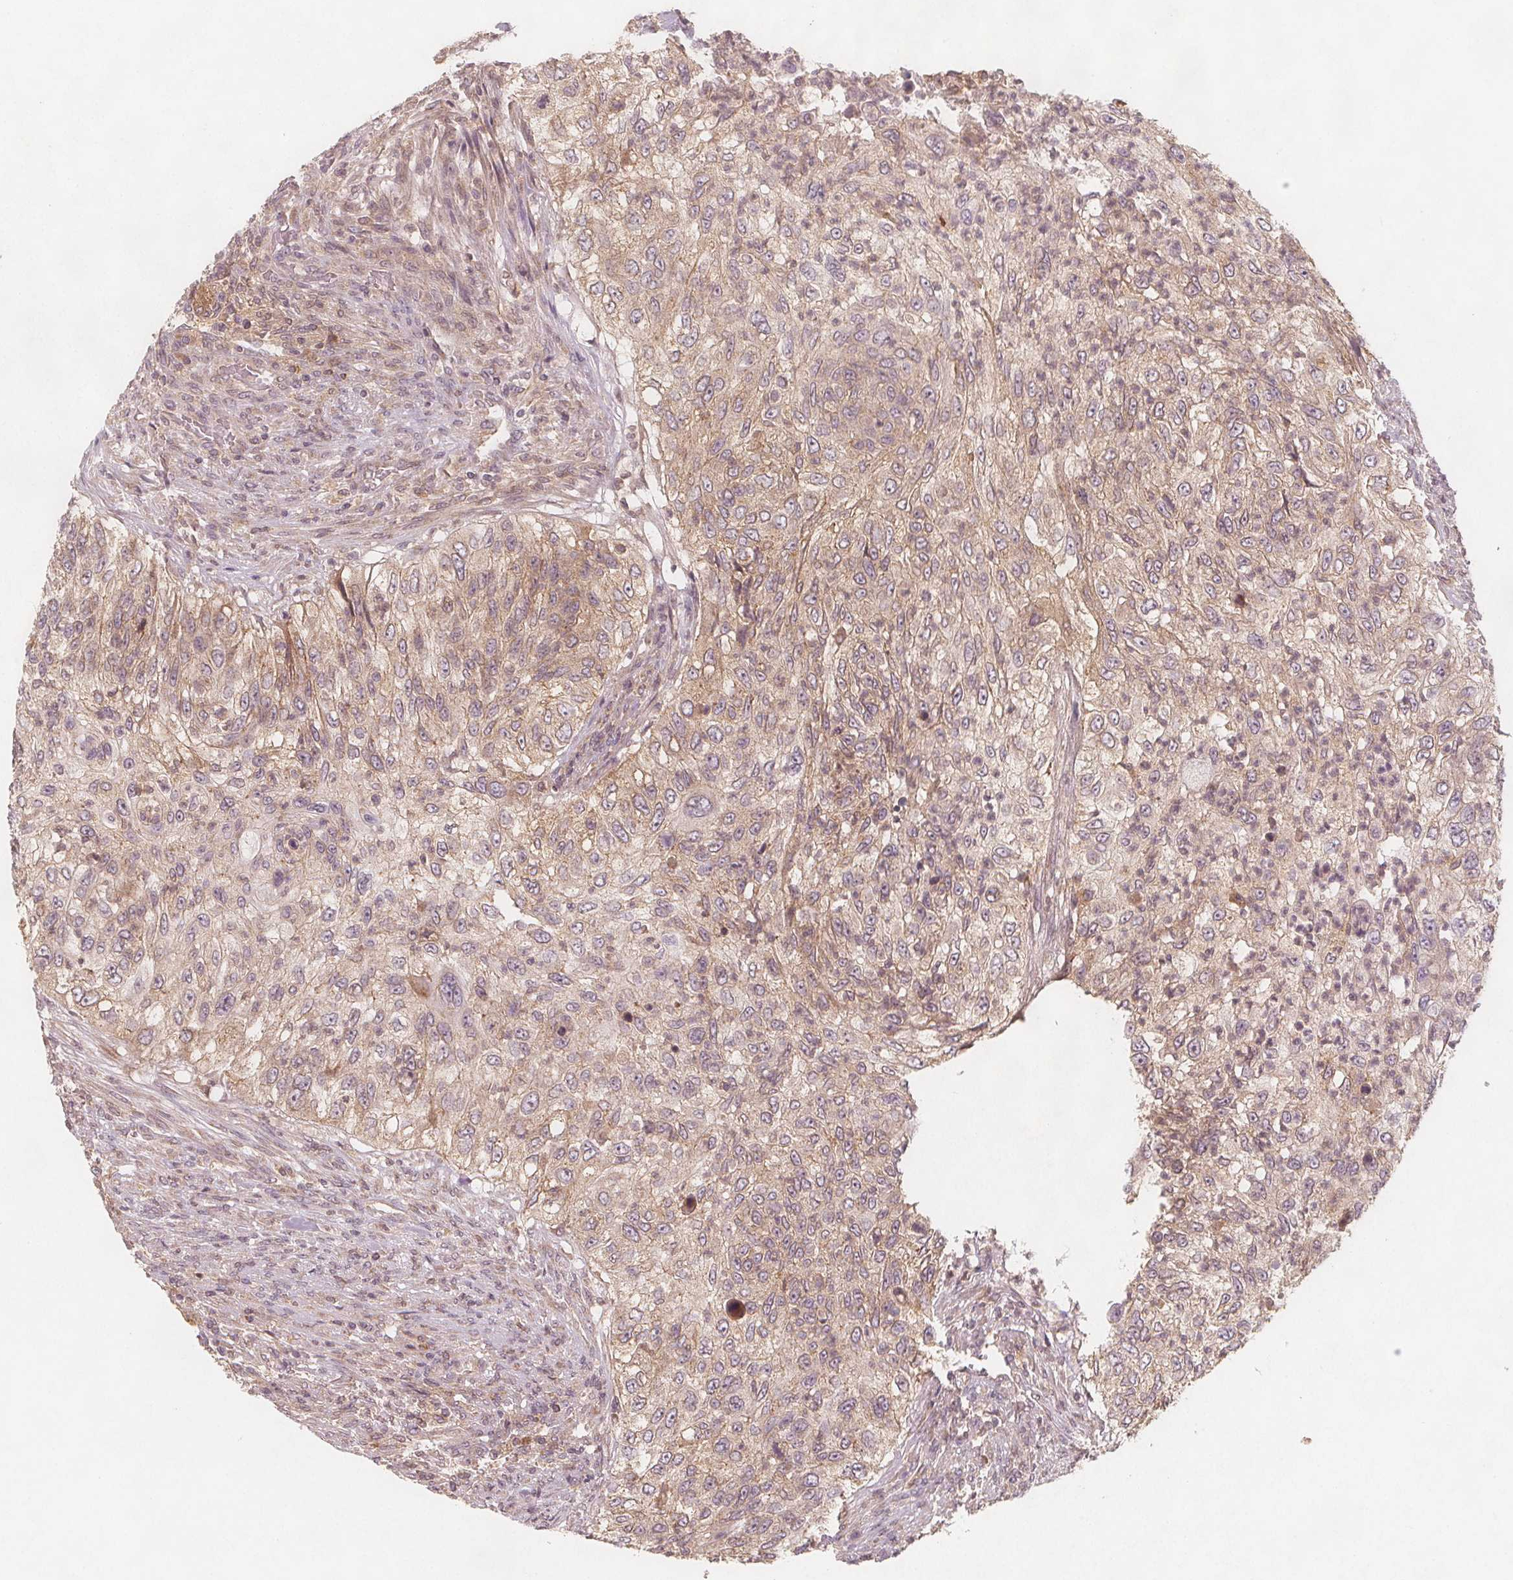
{"staining": {"intensity": "weak", "quantity": ">75%", "location": "cytoplasmic/membranous"}, "tissue": "urothelial cancer", "cell_type": "Tumor cells", "image_type": "cancer", "snomed": [{"axis": "morphology", "description": "Urothelial carcinoma, High grade"}, {"axis": "topography", "description": "Urinary bladder"}], "caption": "Immunohistochemical staining of human urothelial cancer displays low levels of weak cytoplasmic/membranous expression in about >75% of tumor cells.", "gene": "NCSTN", "patient": {"sex": "female", "age": 60}}